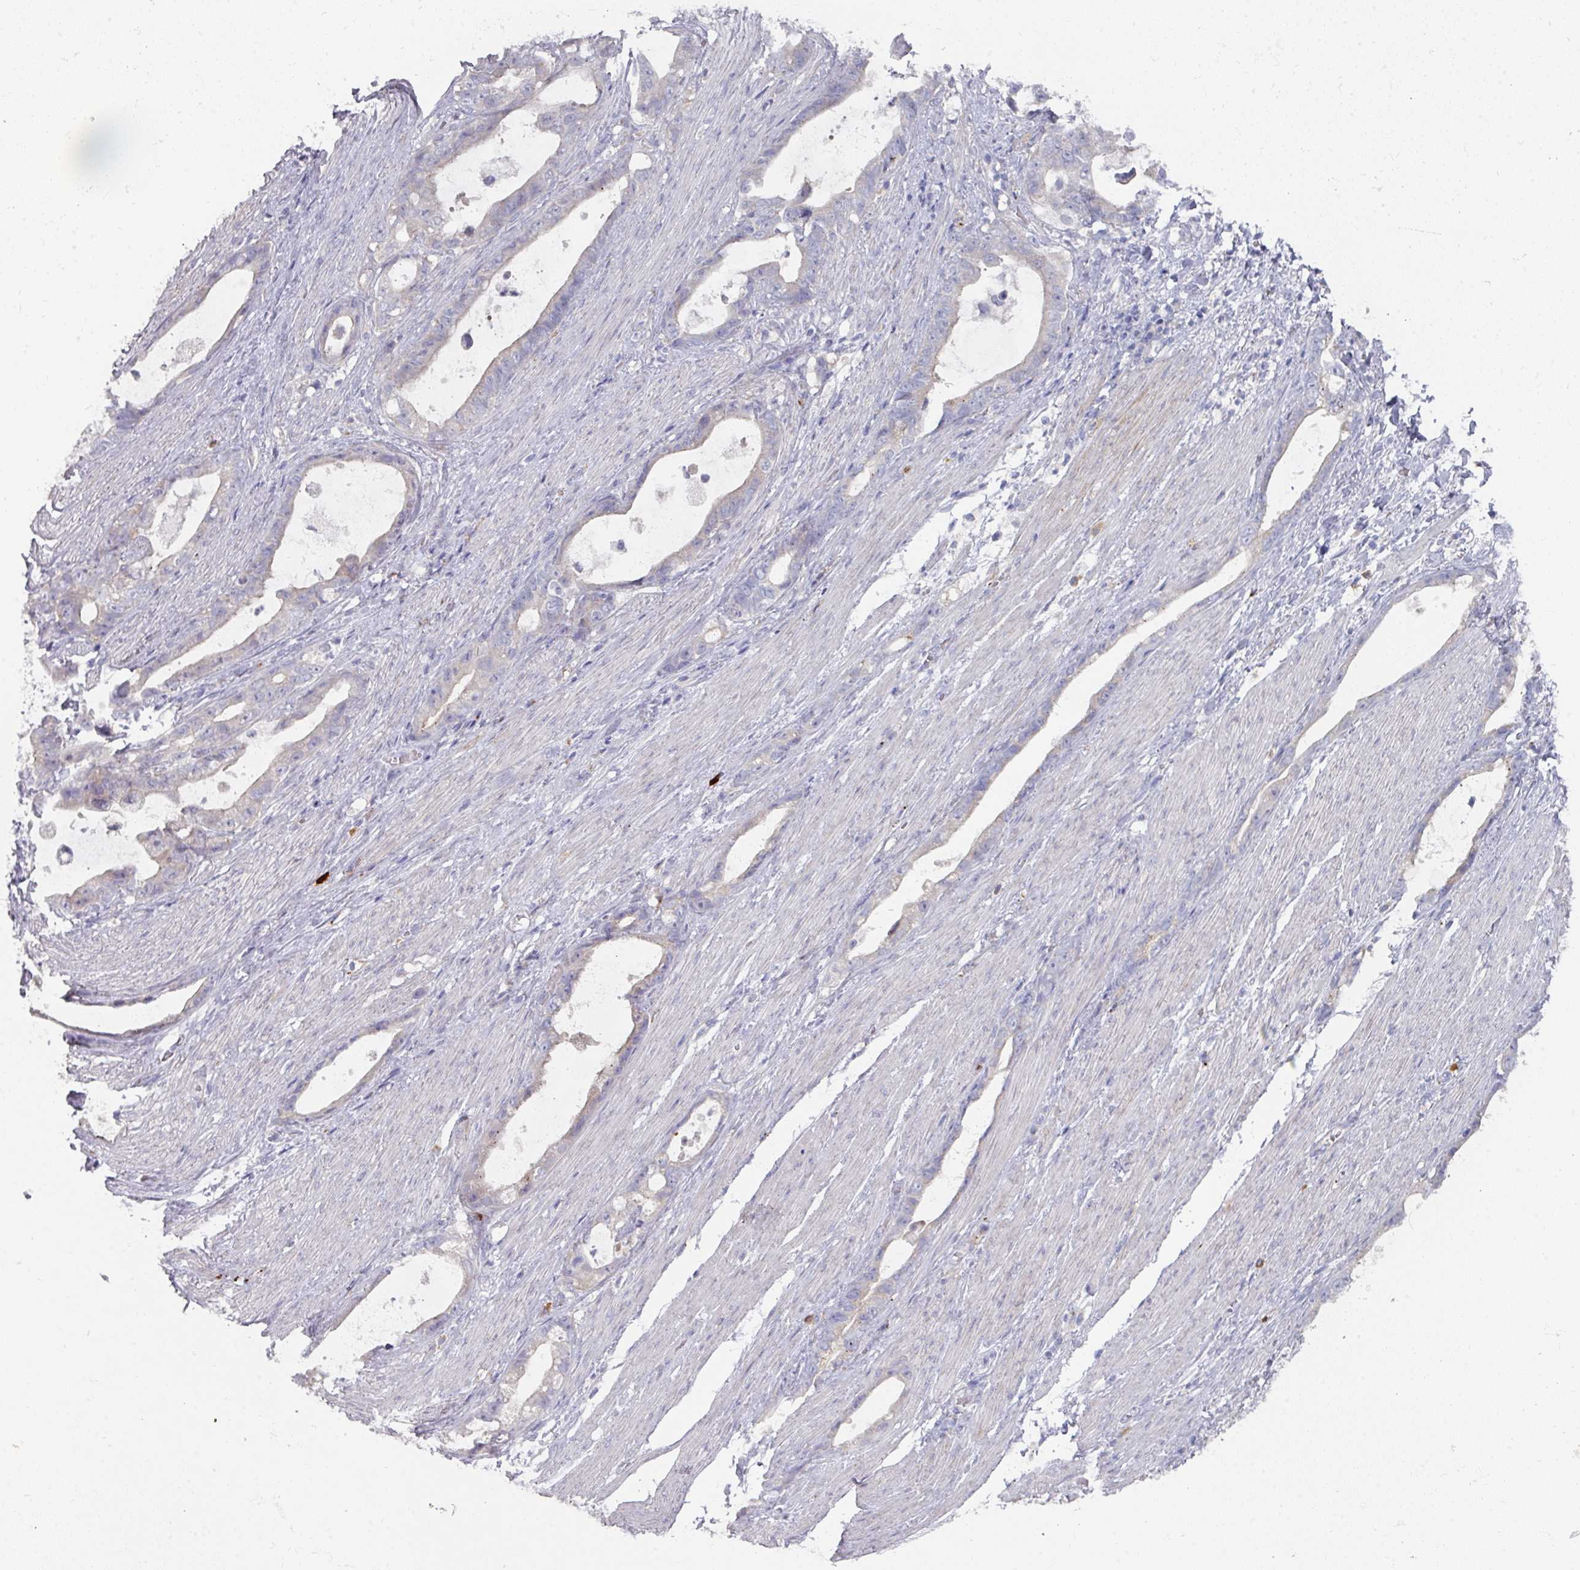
{"staining": {"intensity": "negative", "quantity": "none", "location": "none"}, "tissue": "stomach cancer", "cell_type": "Tumor cells", "image_type": "cancer", "snomed": [{"axis": "morphology", "description": "Adenocarcinoma, NOS"}, {"axis": "topography", "description": "Stomach"}], "caption": "This is an IHC histopathology image of human stomach cancer. There is no staining in tumor cells.", "gene": "NT5C1A", "patient": {"sex": "male", "age": 55}}